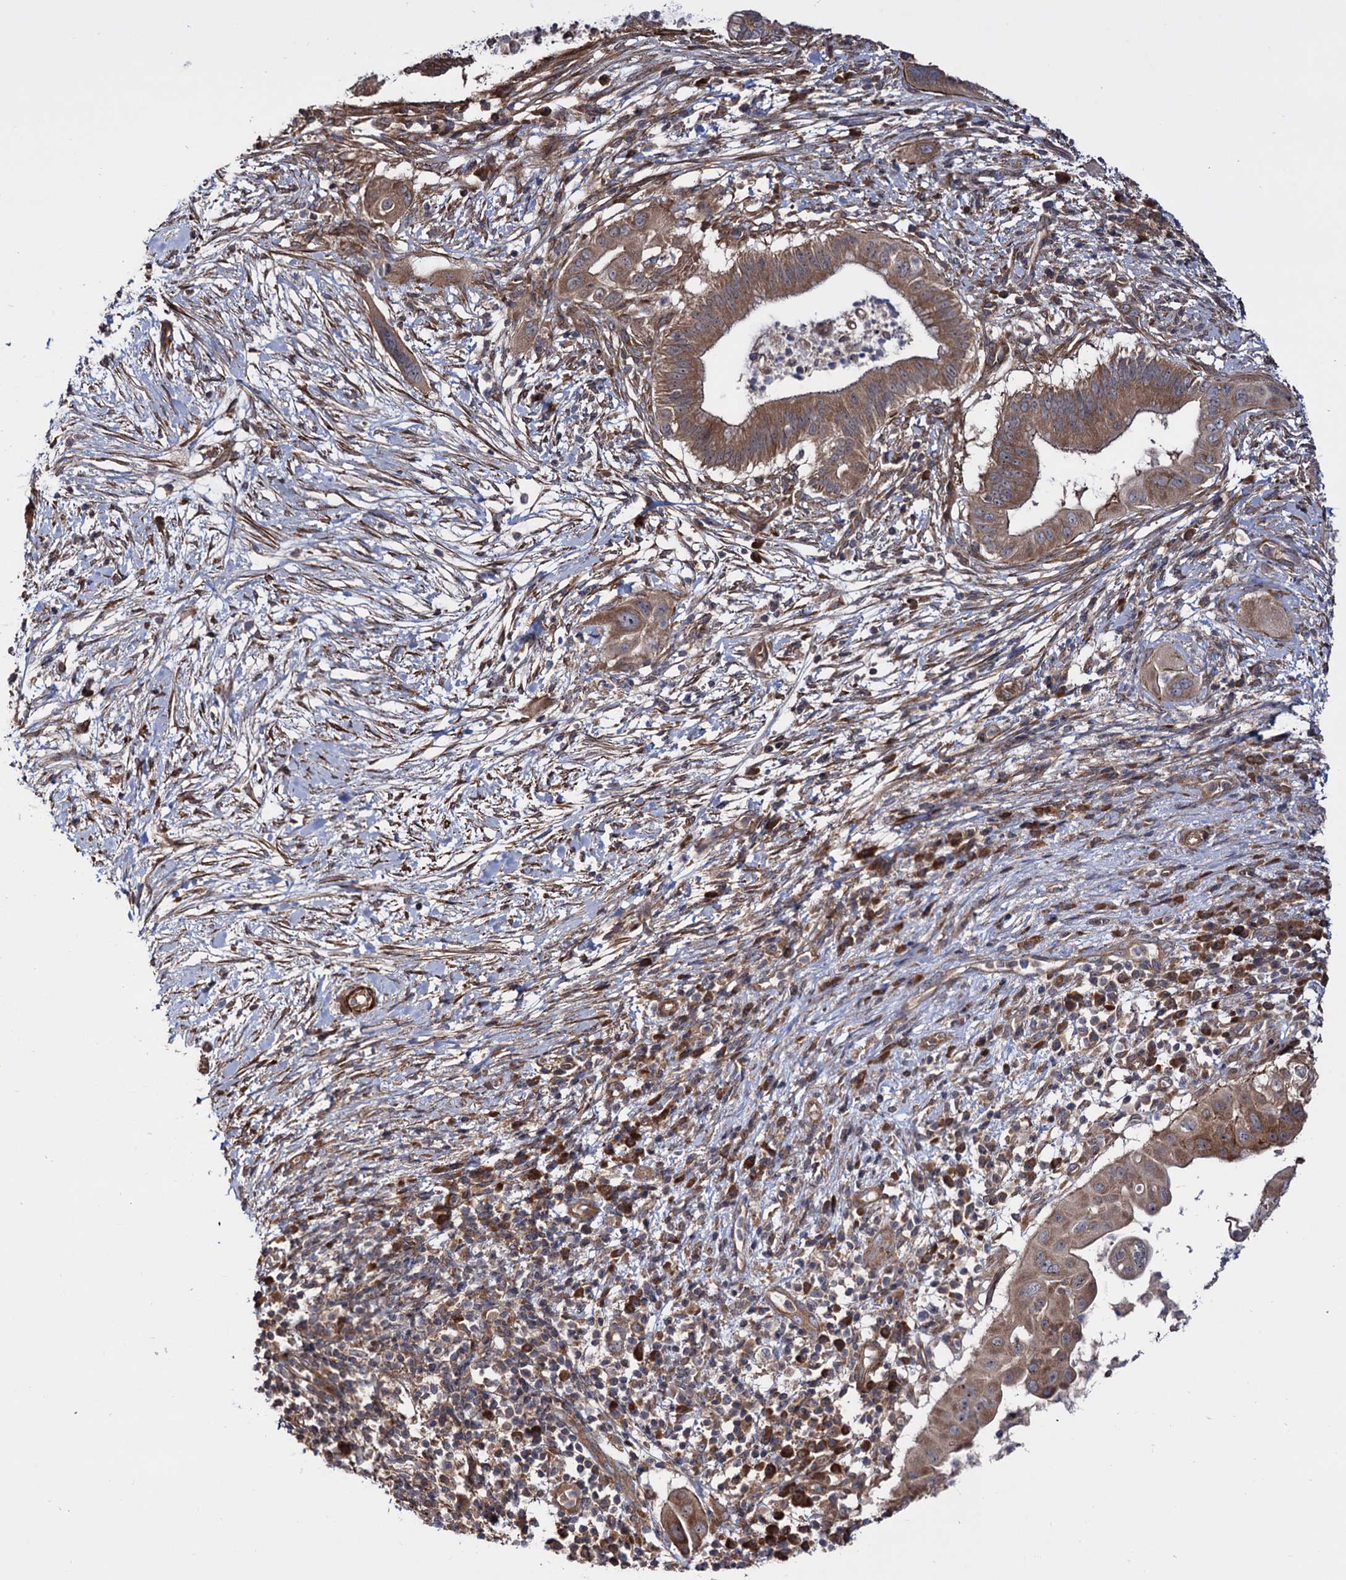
{"staining": {"intensity": "moderate", "quantity": ">75%", "location": "cytoplasmic/membranous"}, "tissue": "pancreatic cancer", "cell_type": "Tumor cells", "image_type": "cancer", "snomed": [{"axis": "morphology", "description": "Adenocarcinoma, NOS"}, {"axis": "topography", "description": "Pancreas"}], "caption": "Pancreatic cancer tissue exhibits moderate cytoplasmic/membranous staining in approximately >75% of tumor cells", "gene": "FERMT2", "patient": {"sex": "male", "age": 68}}